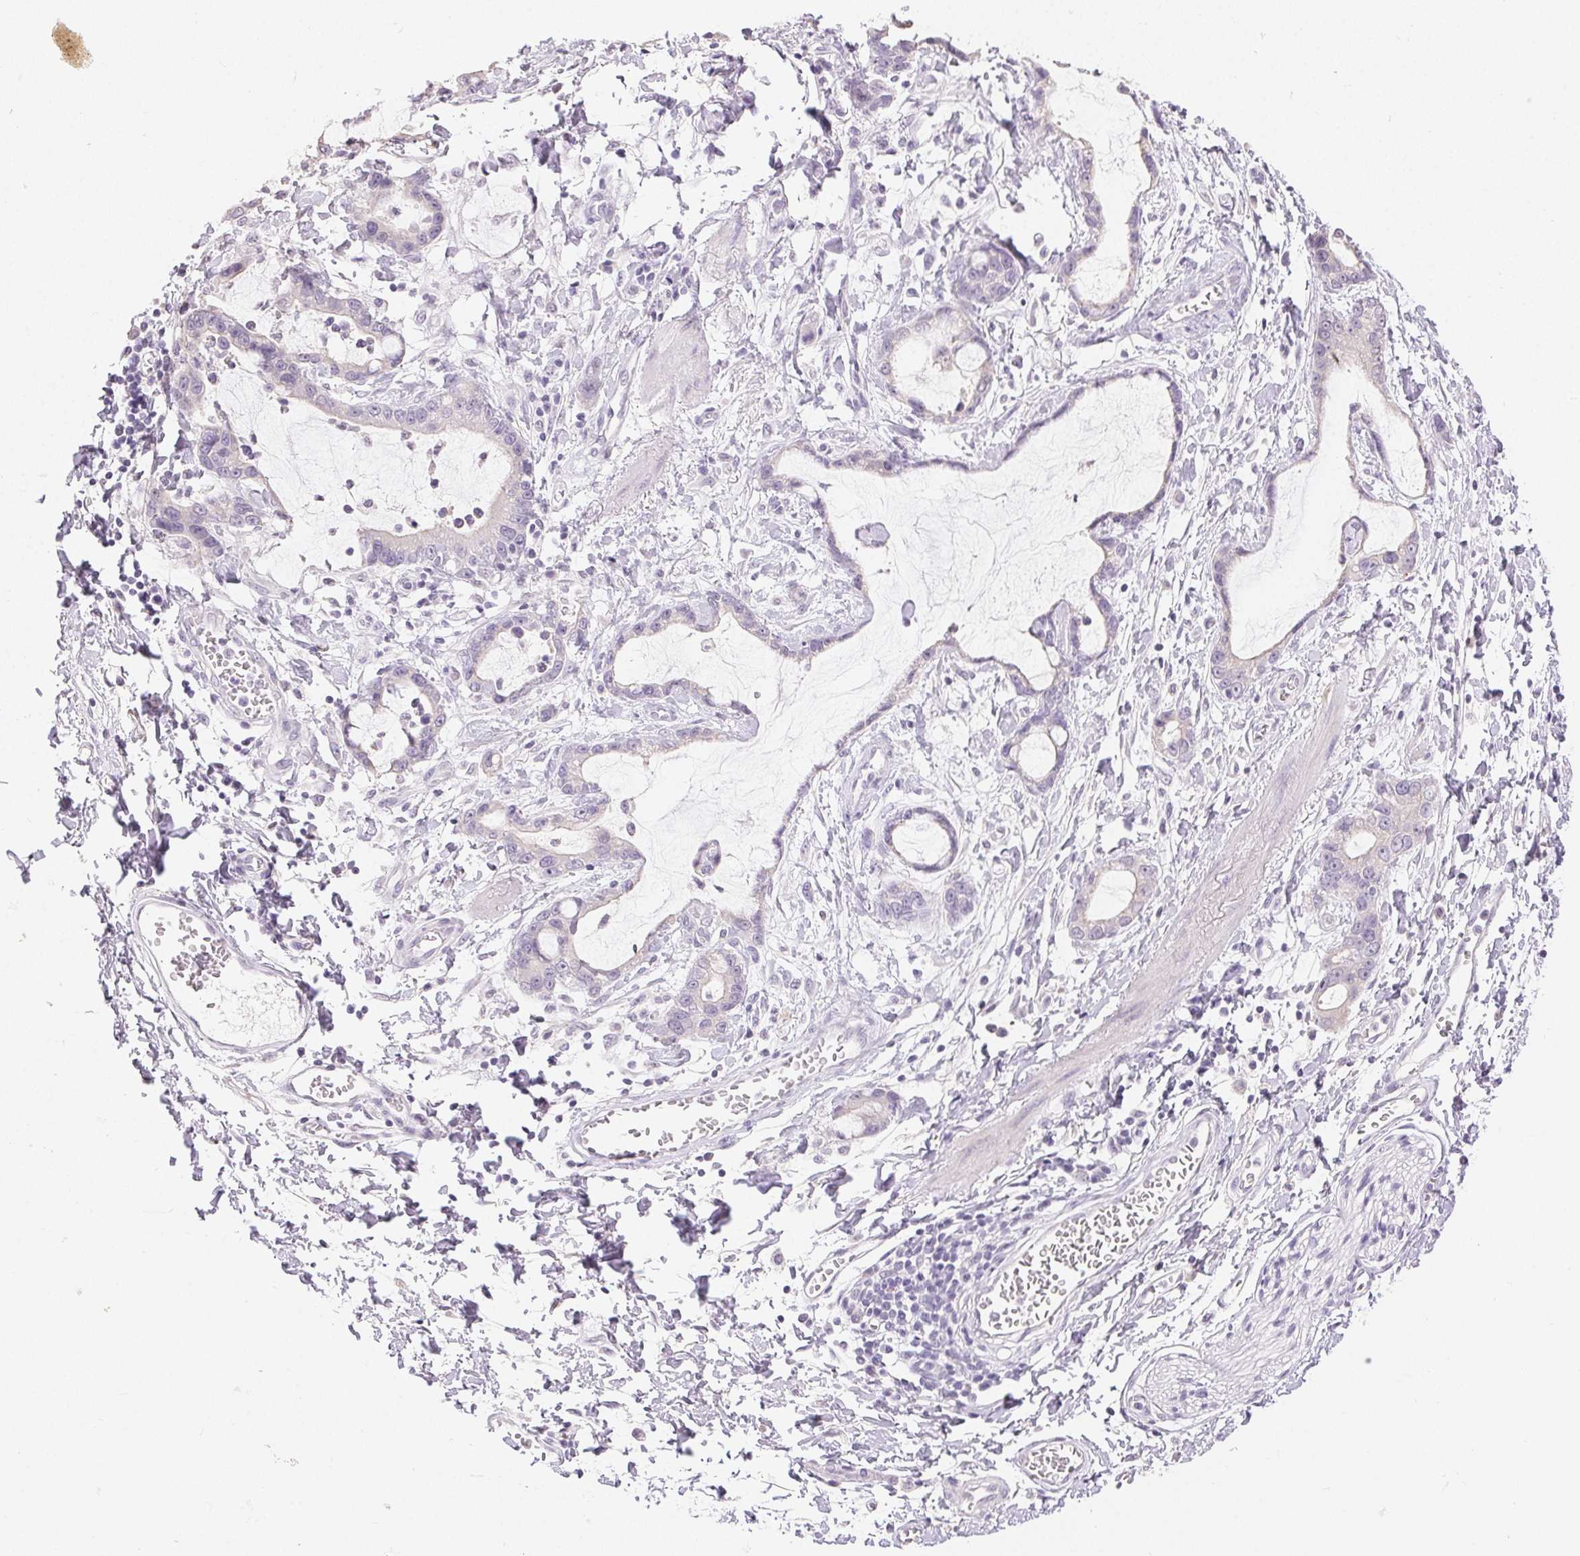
{"staining": {"intensity": "negative", "quantity": "none", "location": "none"}, "tissue": "stomach cancer", "cell_type": "Tumor cells", "image_type": "cancer", "snomed": [{"axis": "morphology", "description": "Adenocarcinoma, NOS"}, {"axis": "topography", "description": "Stomach"}], "caption": "There is no significant positivity in tumor cells of adenocarcinoma (stomach). (Immunohistochemistry, brightfield microscopy, high magnification).", "gene": "SFTPD", "patient": {"sex": "male", "age": 55}}